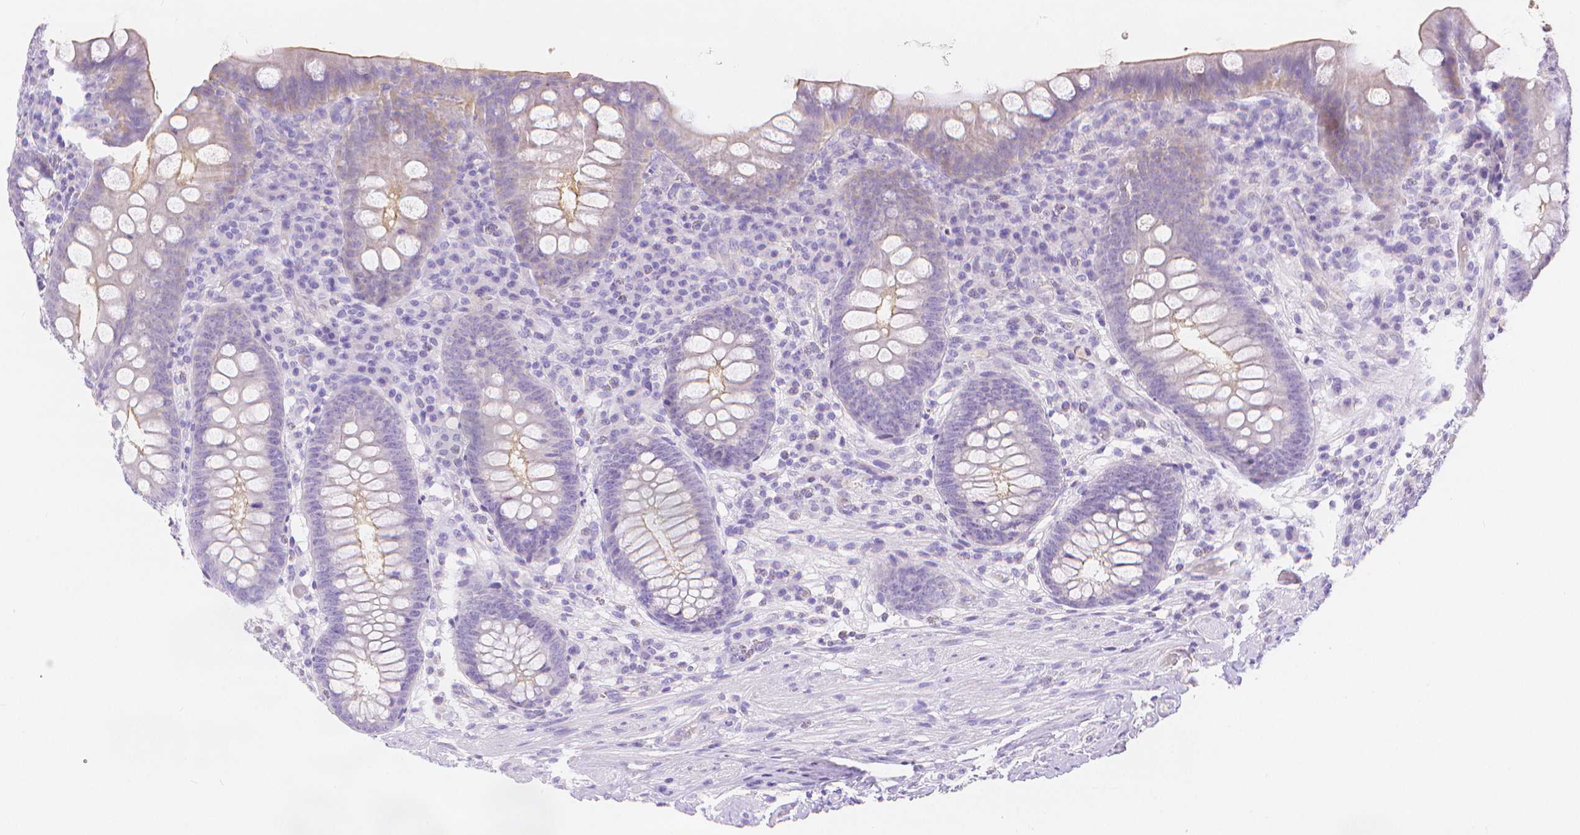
{"staining": {"intensity": "weak", "quantity": "<25%", "location": "cytoplasmic/membranous"}, "tissue": "appendix", "cell_type": "Glandular cells", "image_type": "normal", "snomed": [{"axis": "morphology", "description": "Normal tissue, NOS"}, {"axis": "topography", "description": "Appendix"}], "caption": "Immunohistochemistry (IHC) of benign human appendix demonstrates no staining in glandular cells. (Brightfield microscopy of DAB (3,3'-diaminobenzidine) immunohistochemistry at high magnification).", "gene": "SLC27A5", "patient": {"sex": "male", "age": 71}}